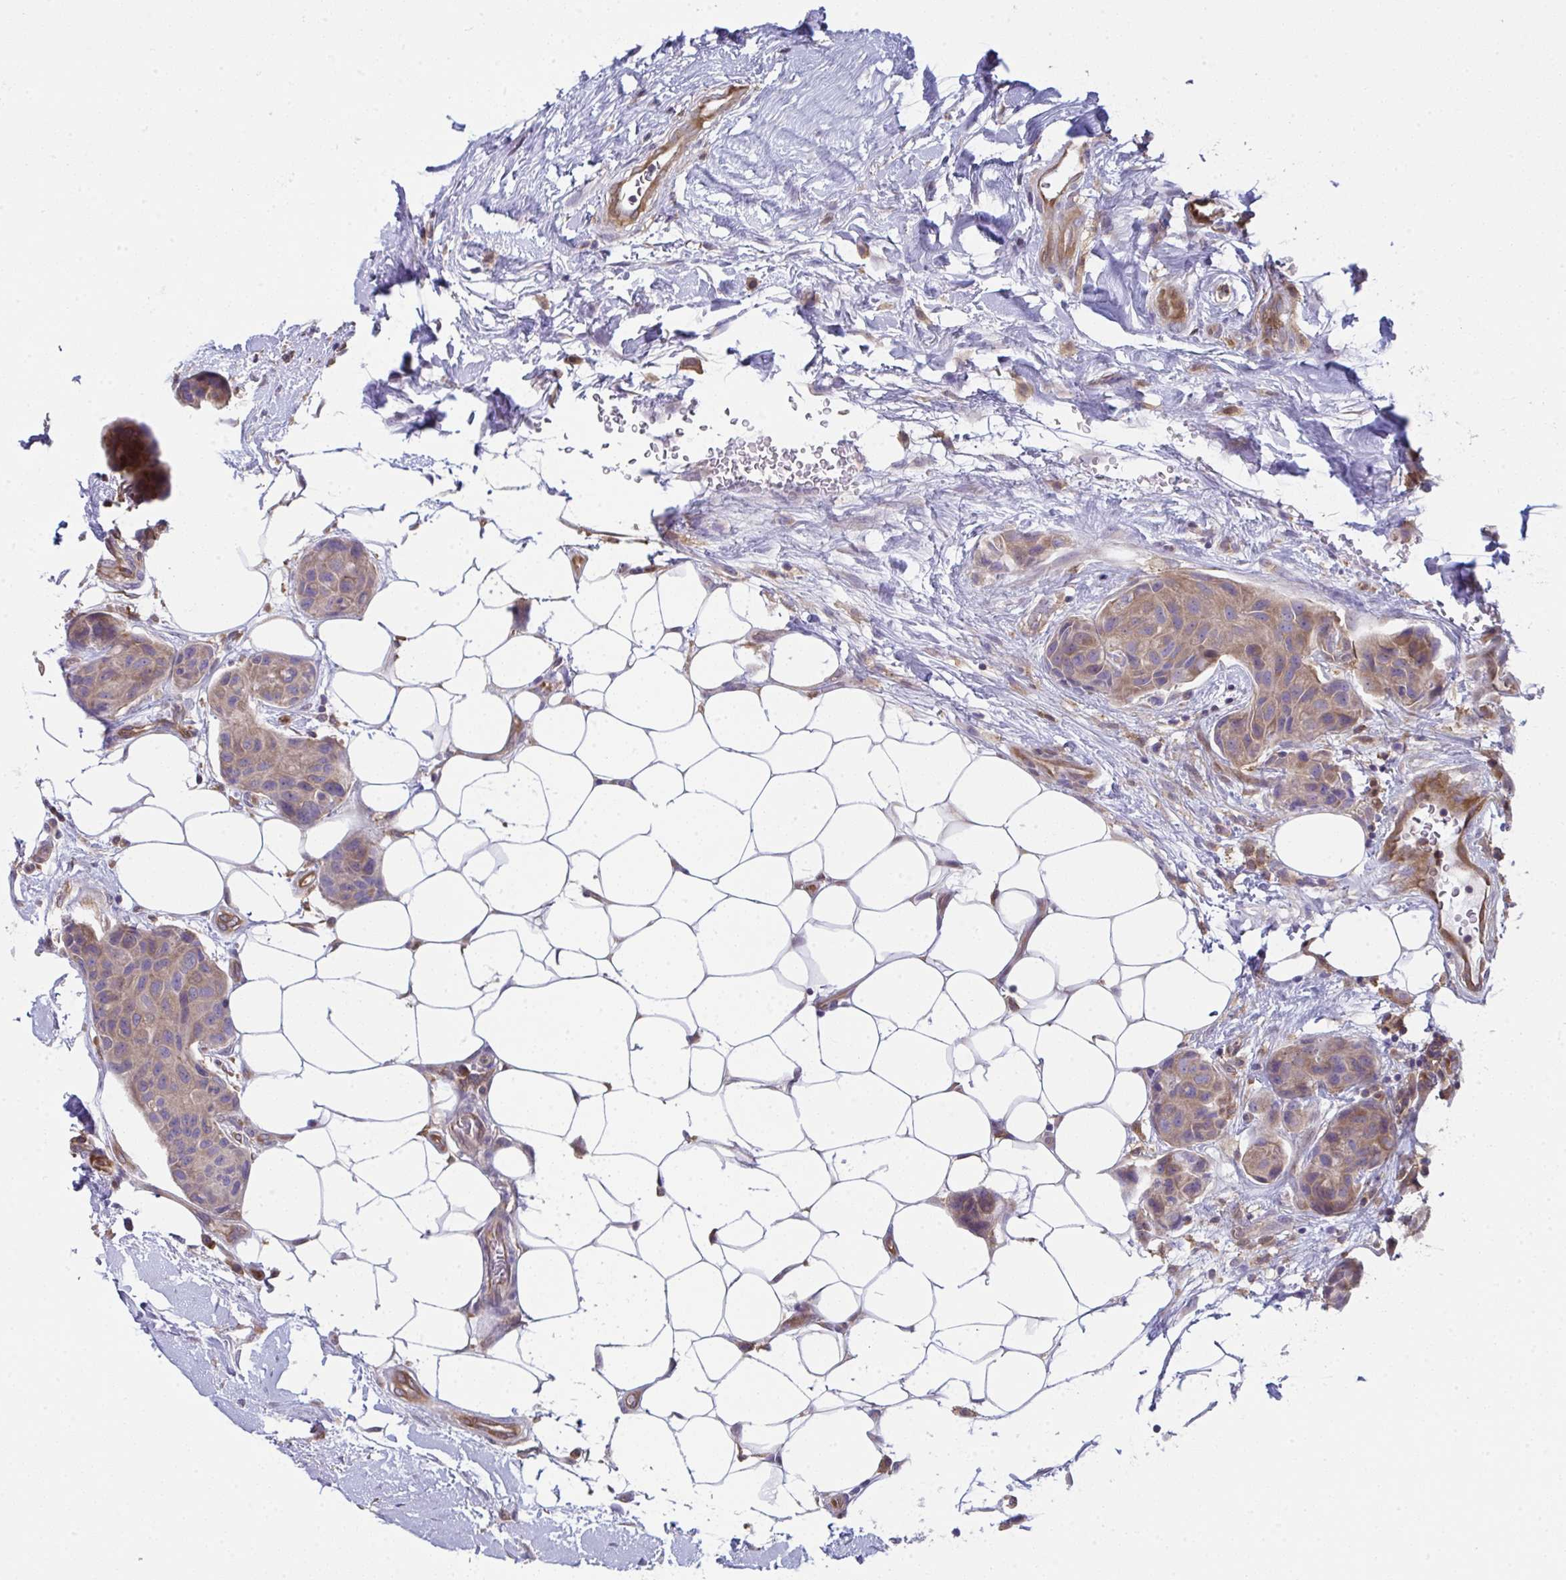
{"staining": {"intensity": "moderate", "quantity": ">75%", "location": "cytoplasmic/membranous"}, "tissue": "breast cancer", "cell_type": "Tumor cells", "image_type": "cancer", "snomed": [{"axis": "morphology", "description": "Duct carcinoma"}, {"axis": "topography", "description": "Breast"}, {"axis": "topography", "description": "Lymph node"}], "caption": "Immunohistochemical staining of breast cancer reveals medium levels of moderate cytoplasmic/membranous staining in approximately >75% of tumor cells.", "gene": "ALDH16A1", "patient": {"sex": "female", "age": 80}}